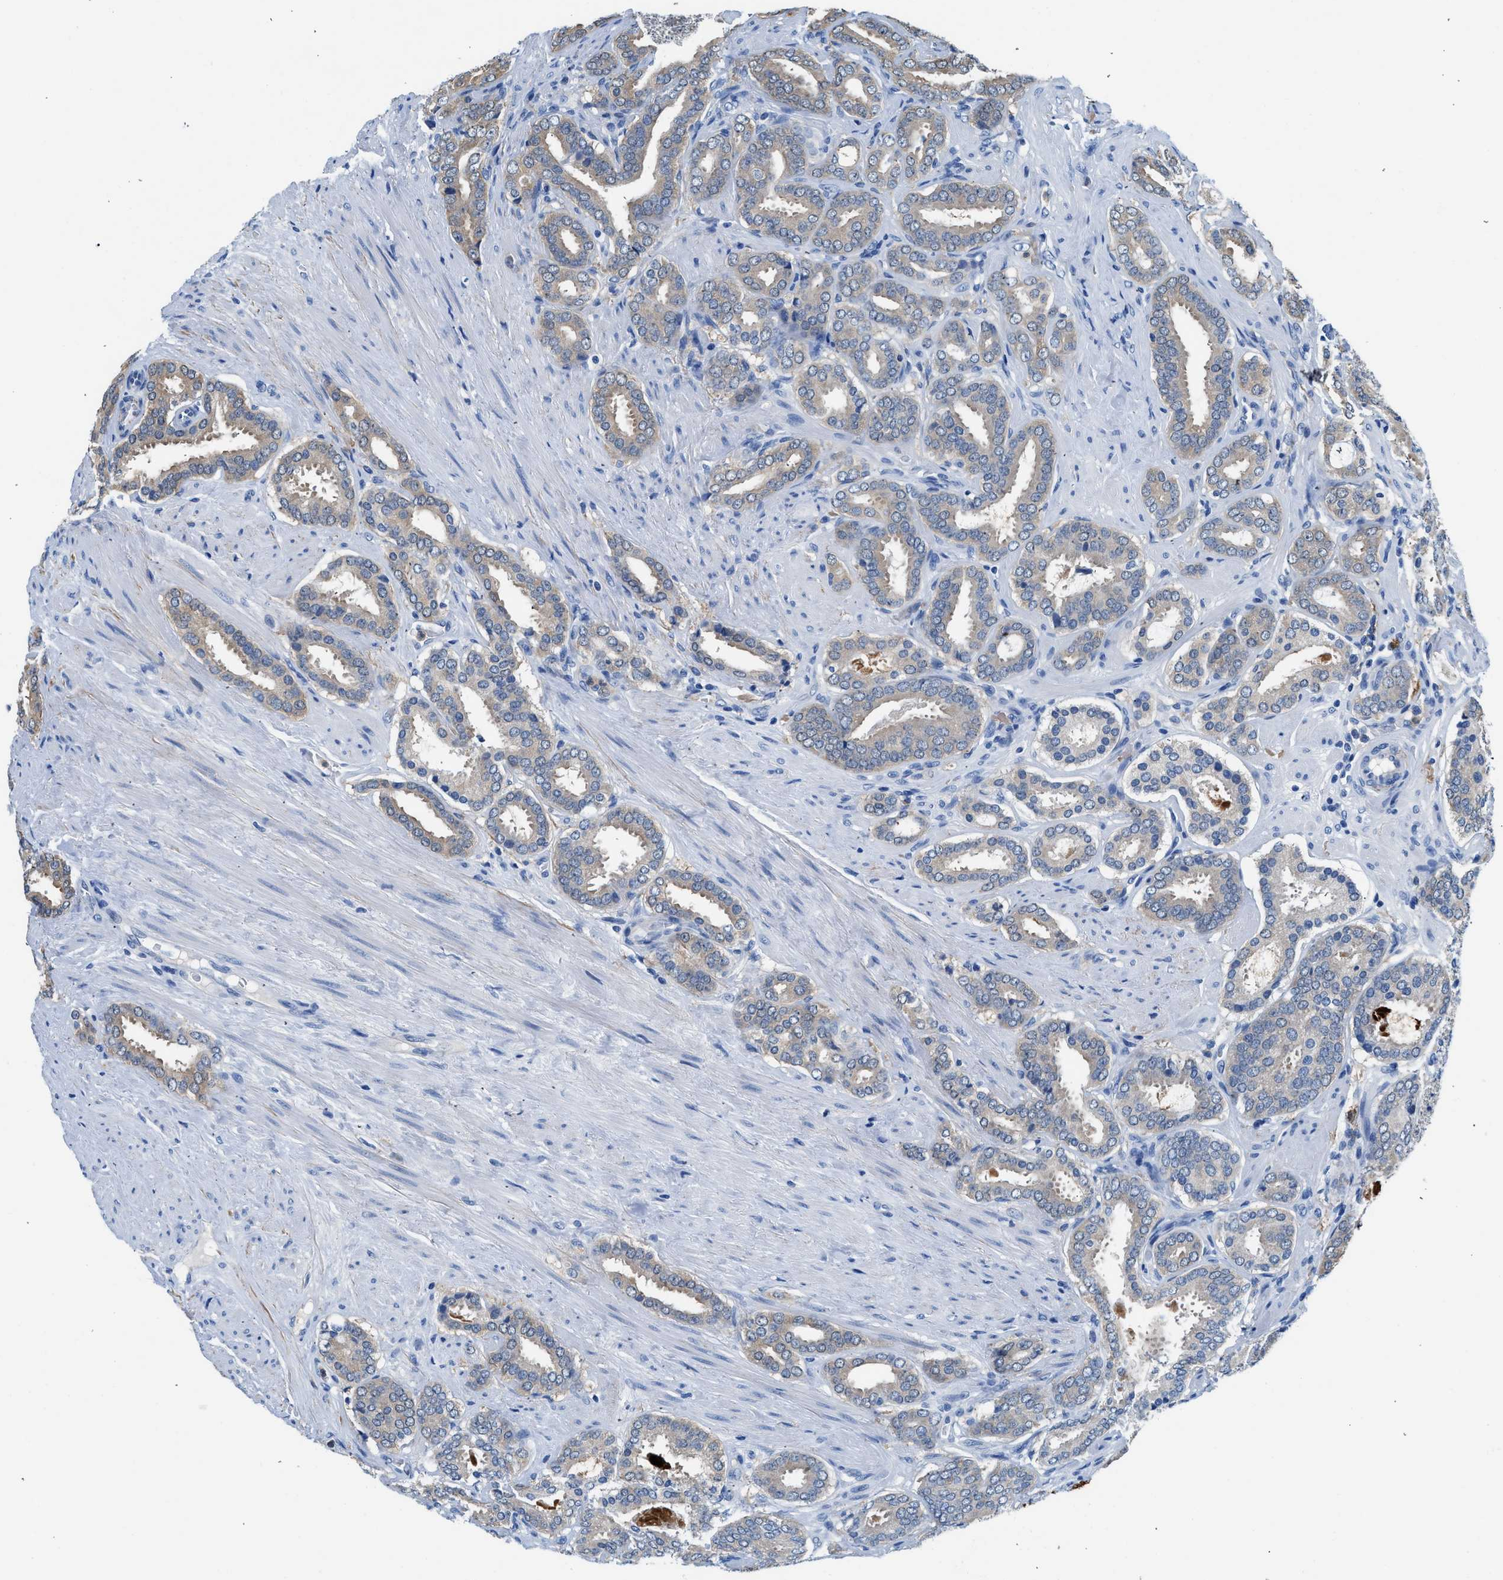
{"staining": {"intensity": "weak", "quantity": "<25%", "location": "cytoplasmic/membranous"}, "tissue": "prostate cancer", "cell_type": "Tumor cells", "image_type": "cancer", "snomed": [{"axis": "morphology", "description": "Adenocarcinoma, Low grade"}, {"axis": "topography", "description": "Prostate"}], "caption": "A high-resolution micrograph shows immunohistochemistry (IHC) staining of prostate adenocarcinoma (low-grade), which reveals no significant staining in tumor cells.", "gene": "FADS6", "patient": {"sex": "male", "age": 69}}